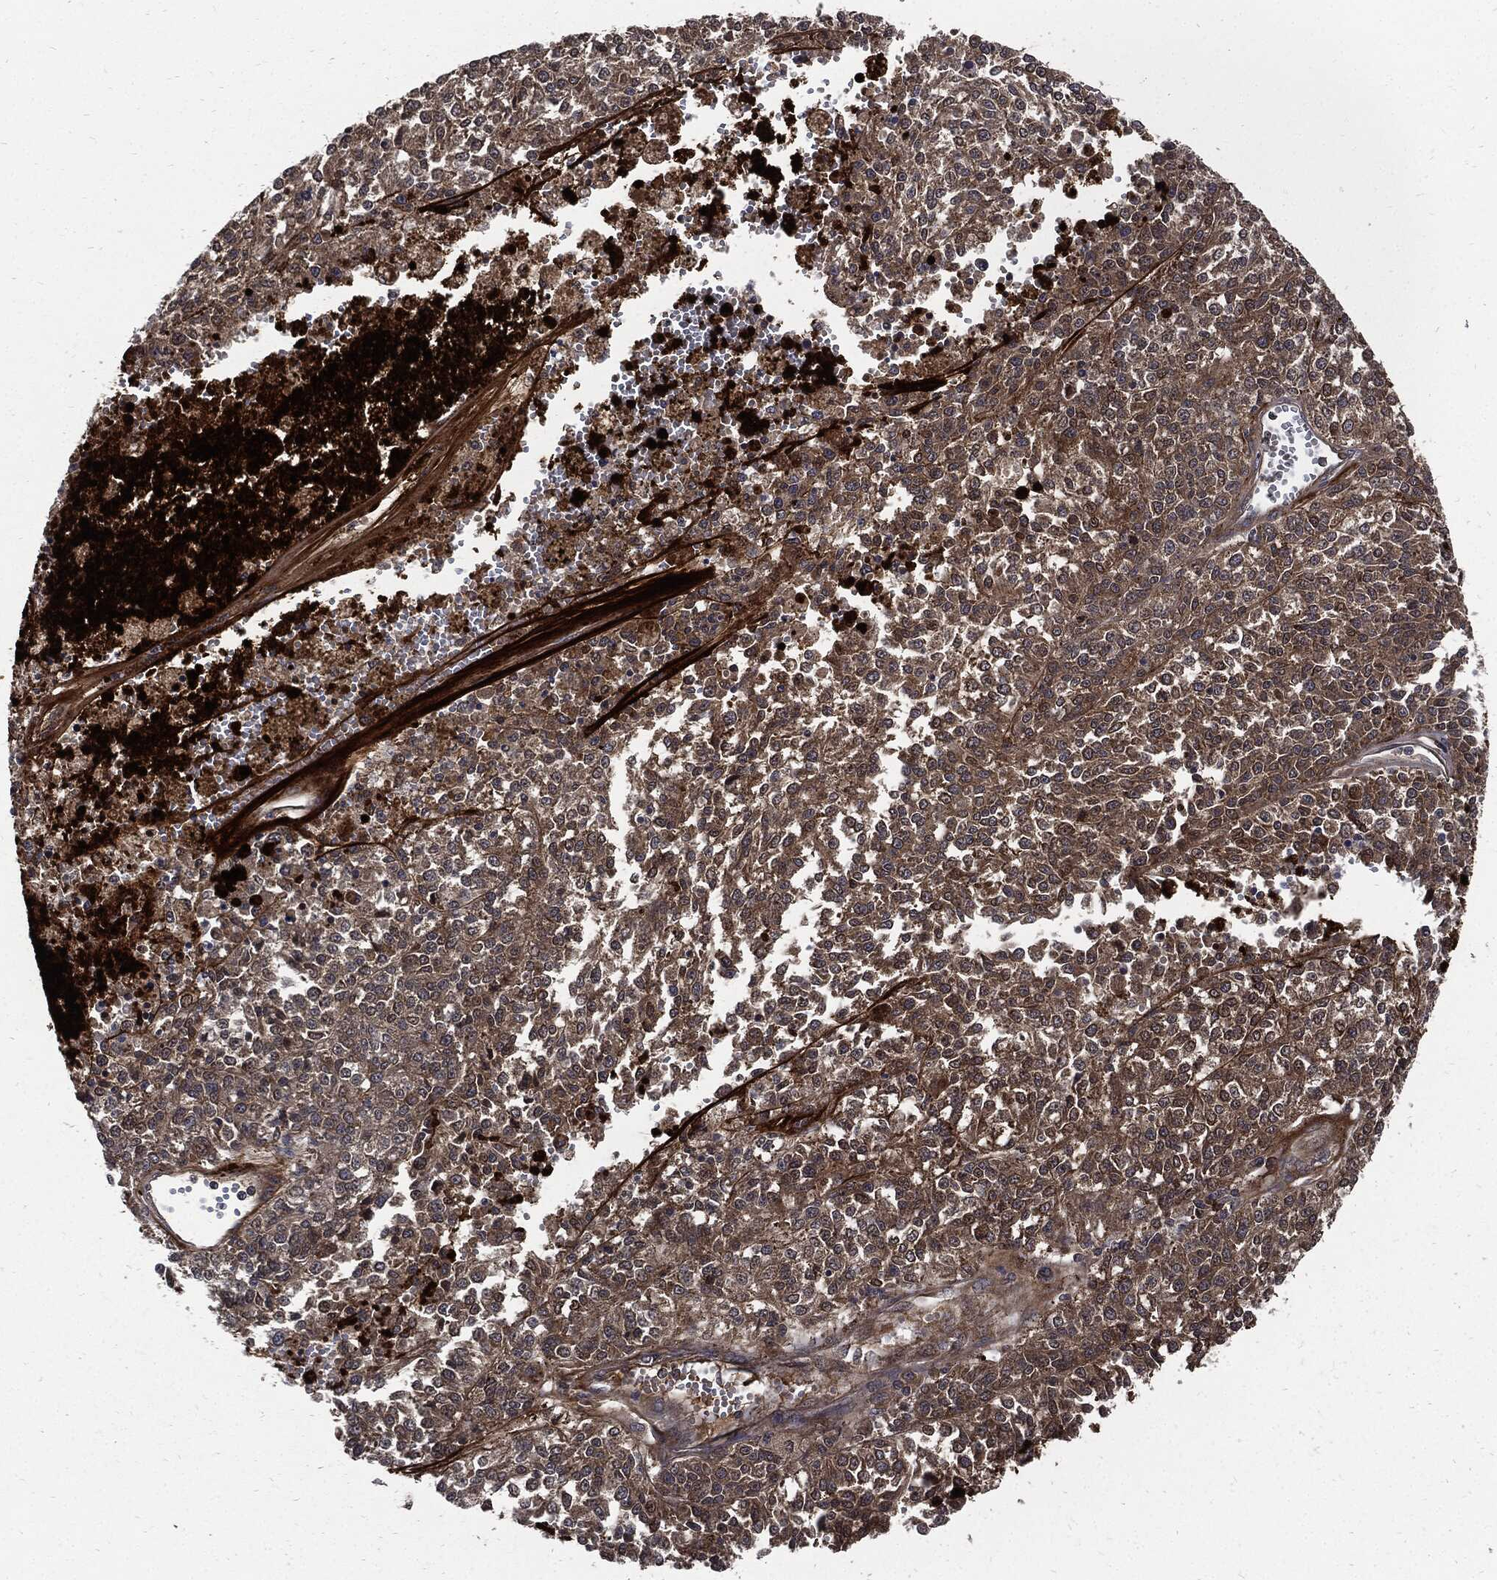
{"staining": {"intensity": "moderate", "quantity": "25%-75%", "location": "cytoplasmic/membranous"}, "tissue": "melanoma", "cell_type": "Tumor cells", "image_type": "cancer", "snomed": [{"axis": "morphology", "description": "Malignant melanoma, Metastatic site"}, {"axis": "topography", "description": "Lymph node"}], "caption": "Moderate cytoplasmic/membranous protein expression is seen in about 25%-75% of tumor cells in malignant melanoma (metastatic site). (Stains: DAB in brown, nuclei in blue, Microscopy: brightfield microscopy at high magnification).", "gene": "CLU", "patient": {"sex": "female", "age": 64}}